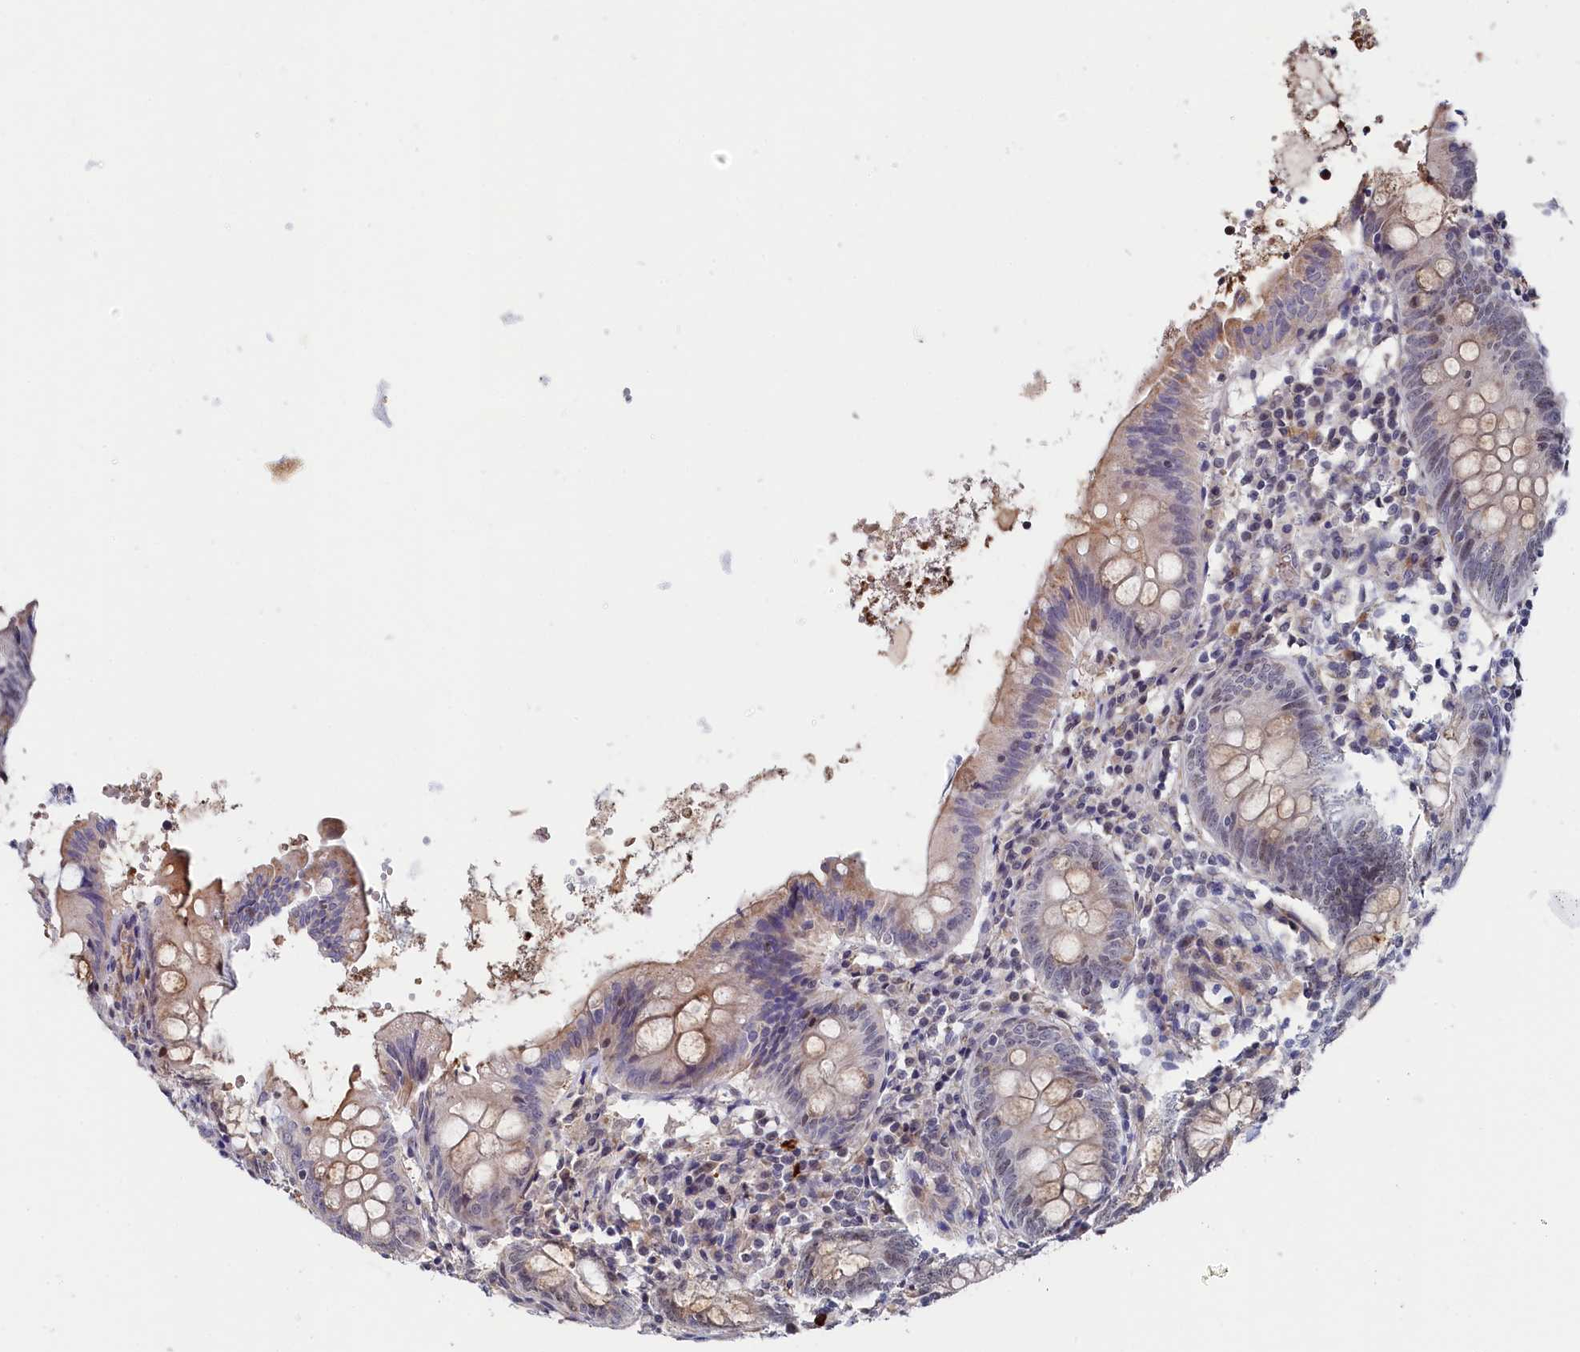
{"staining": {"intensity": "moderate", "quantity": "<25%", "location": "cytoplasmic/membranous,nuclear"}, "tissue": "appendix", "cell_type": "Glandular cells", "image_type": "normal", "snomed": [{"axis": "morphology", "description": "Normal tissue, NOS"}, {"axis": "topography", "description": "Appendix"}], "caption": "IHC of unremarkable human appendix demonstrates low levels of moderate cytoplasmic/membranous,nuclear staining in about <25% of glandular cells.", "gene": "TIGD4", "patient": {"sex": "female", "age": 54}}